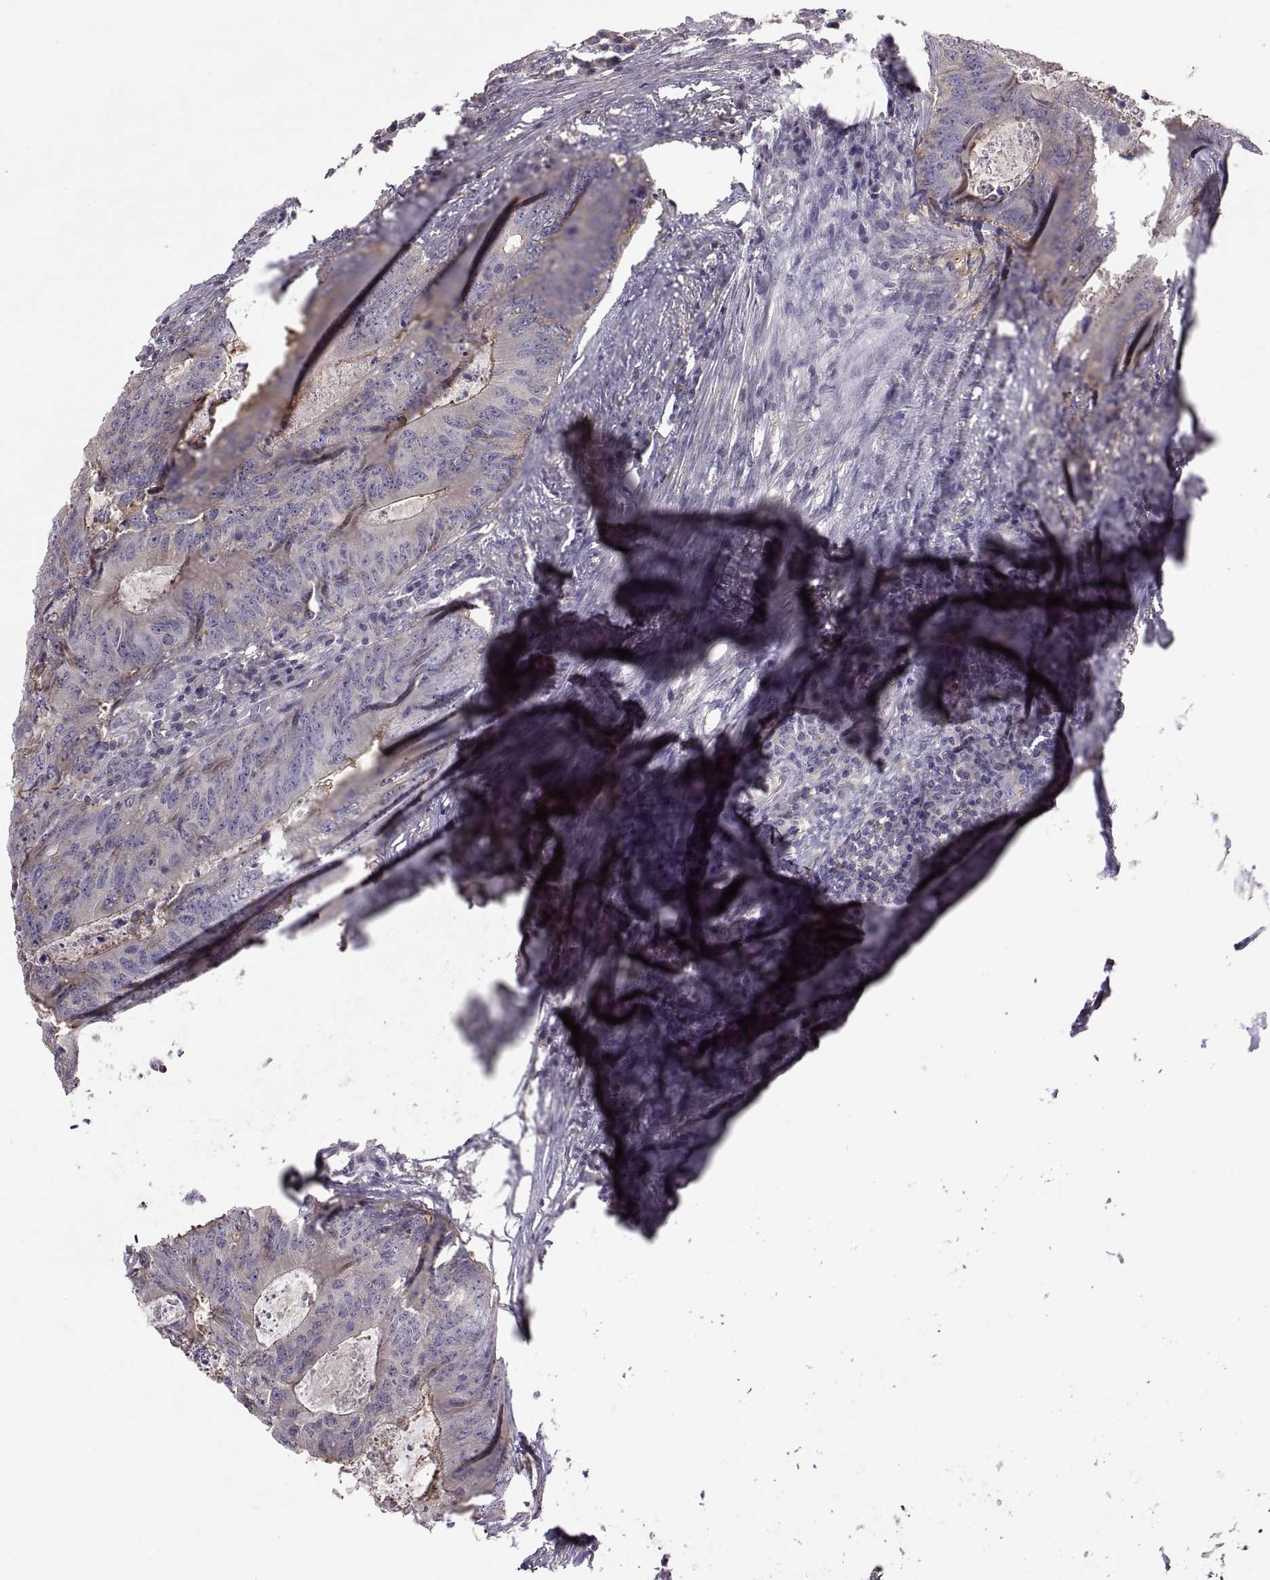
{"staining": {"intensity": "negative", "quantity": "none", "location": "none"}, "tissue": "colorectal cancer", "cell_type": "Tumor cells", "image_type": "cancer", "snomed": [{"axis": "morphology", "description": "Adenocarcinoma, NOS"}, {"axis": "topography", "description": "Colon"}], "caption": "The histopathology image shows no staining of tumor cells in adenocarcinoma (colorectal). (DAB immunohistochemistry (IHC) with hematoxylin counter stain).", "gene": "NMNAT2", "patient": {"sex": "male", "age": 67}}